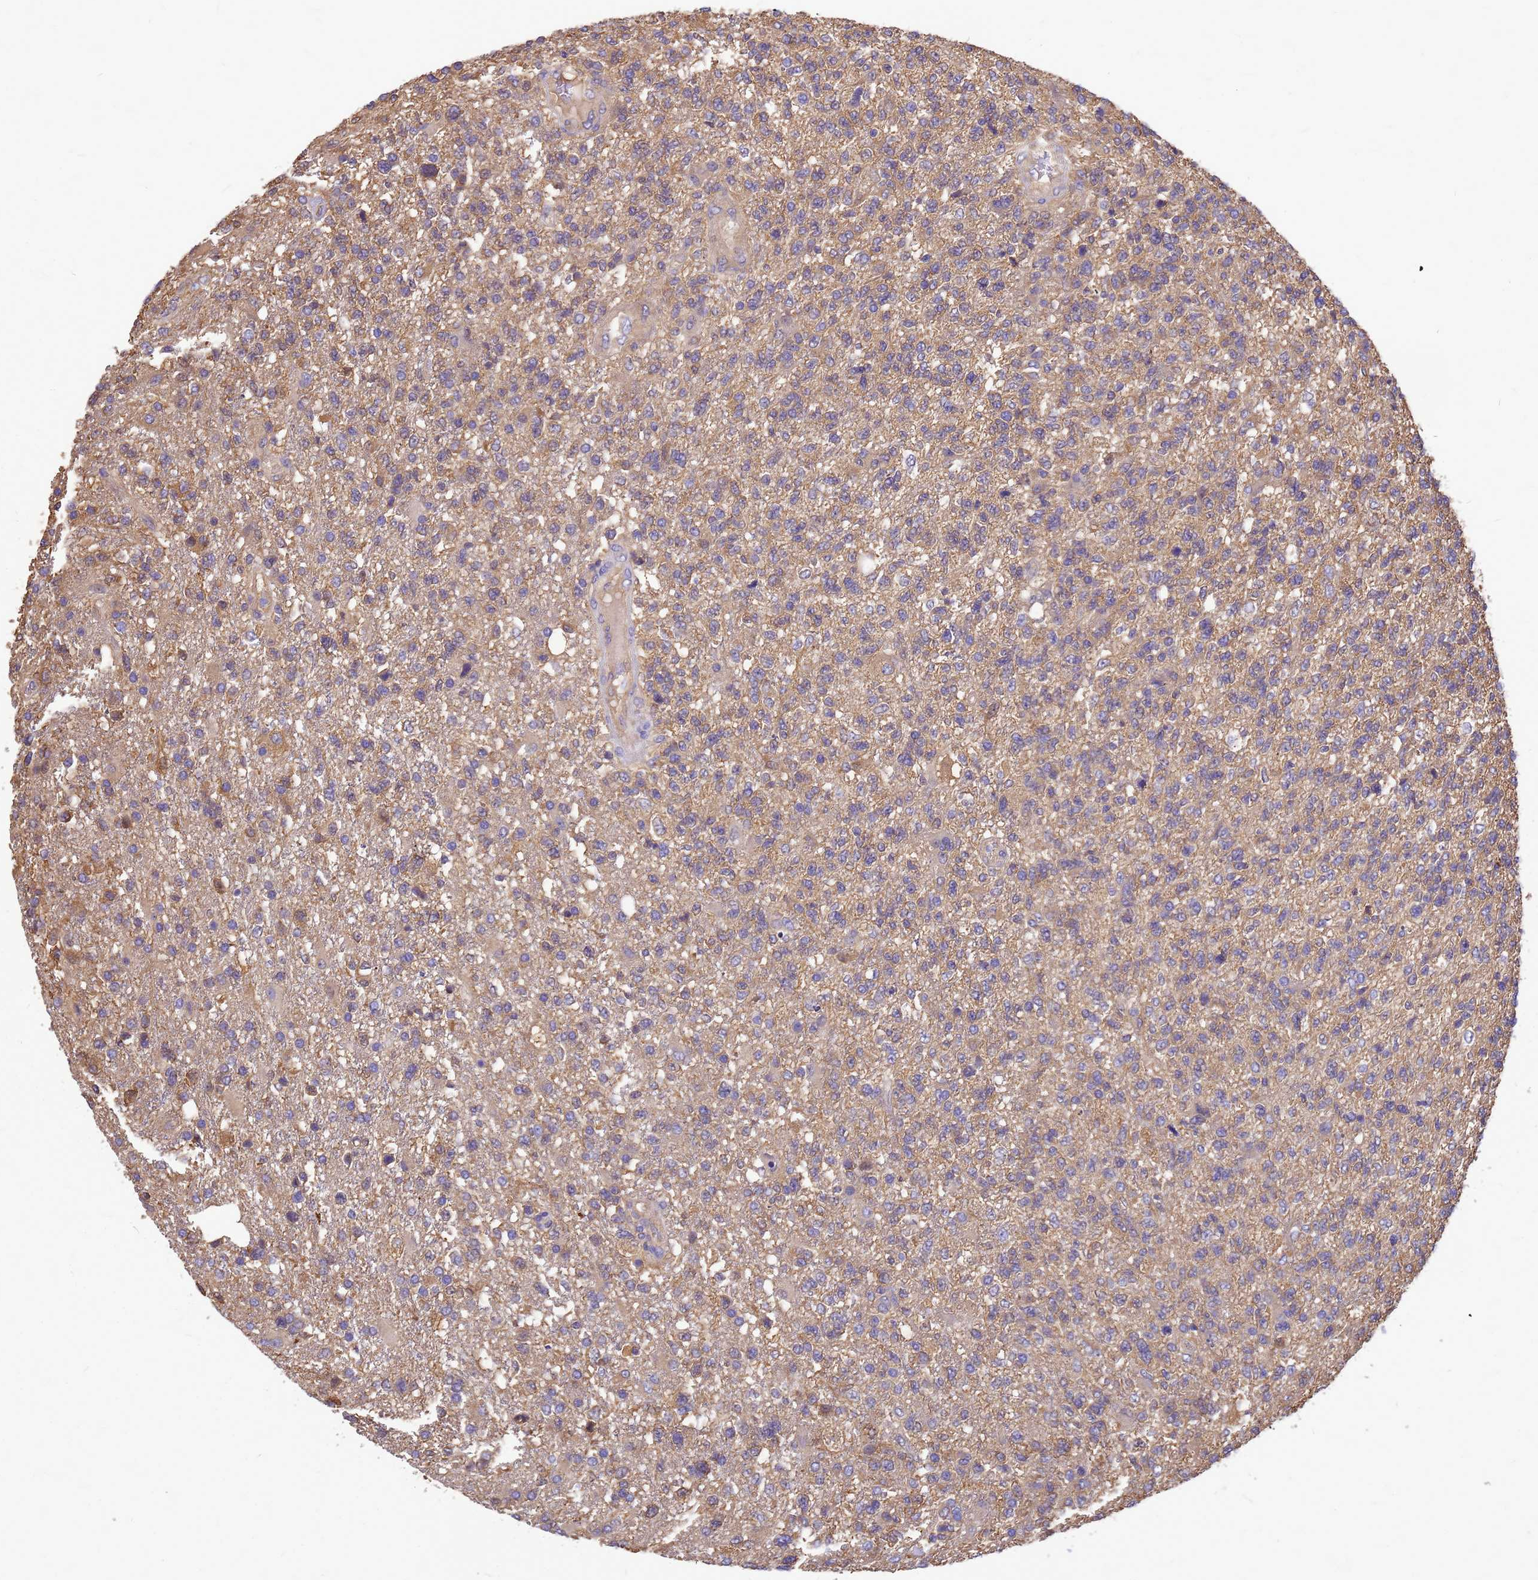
{"staining": {"intensity": "weak", "quantity": "<25%", "location": "cytoplasmic/membranous"}, "tissue": "glioma", "cell_type": "Tumor cells", "image_type": "cancer", "snomed": [{"axis": "morphology", "description": "Glioma, malignant, High grade"}, {"axis": "topography", "description": "Brain"}], "caption": "This micrograph is of malignant high-grade glioma stained with IHC to label a protein in brown with the nuclei are counter-stained blue. There is no staining in tumor cells. (DAB IHC visualized using brightfield microscopy, high magnification).", "gene": "GID4", "patient": {"sex": "male", "age": 56}}